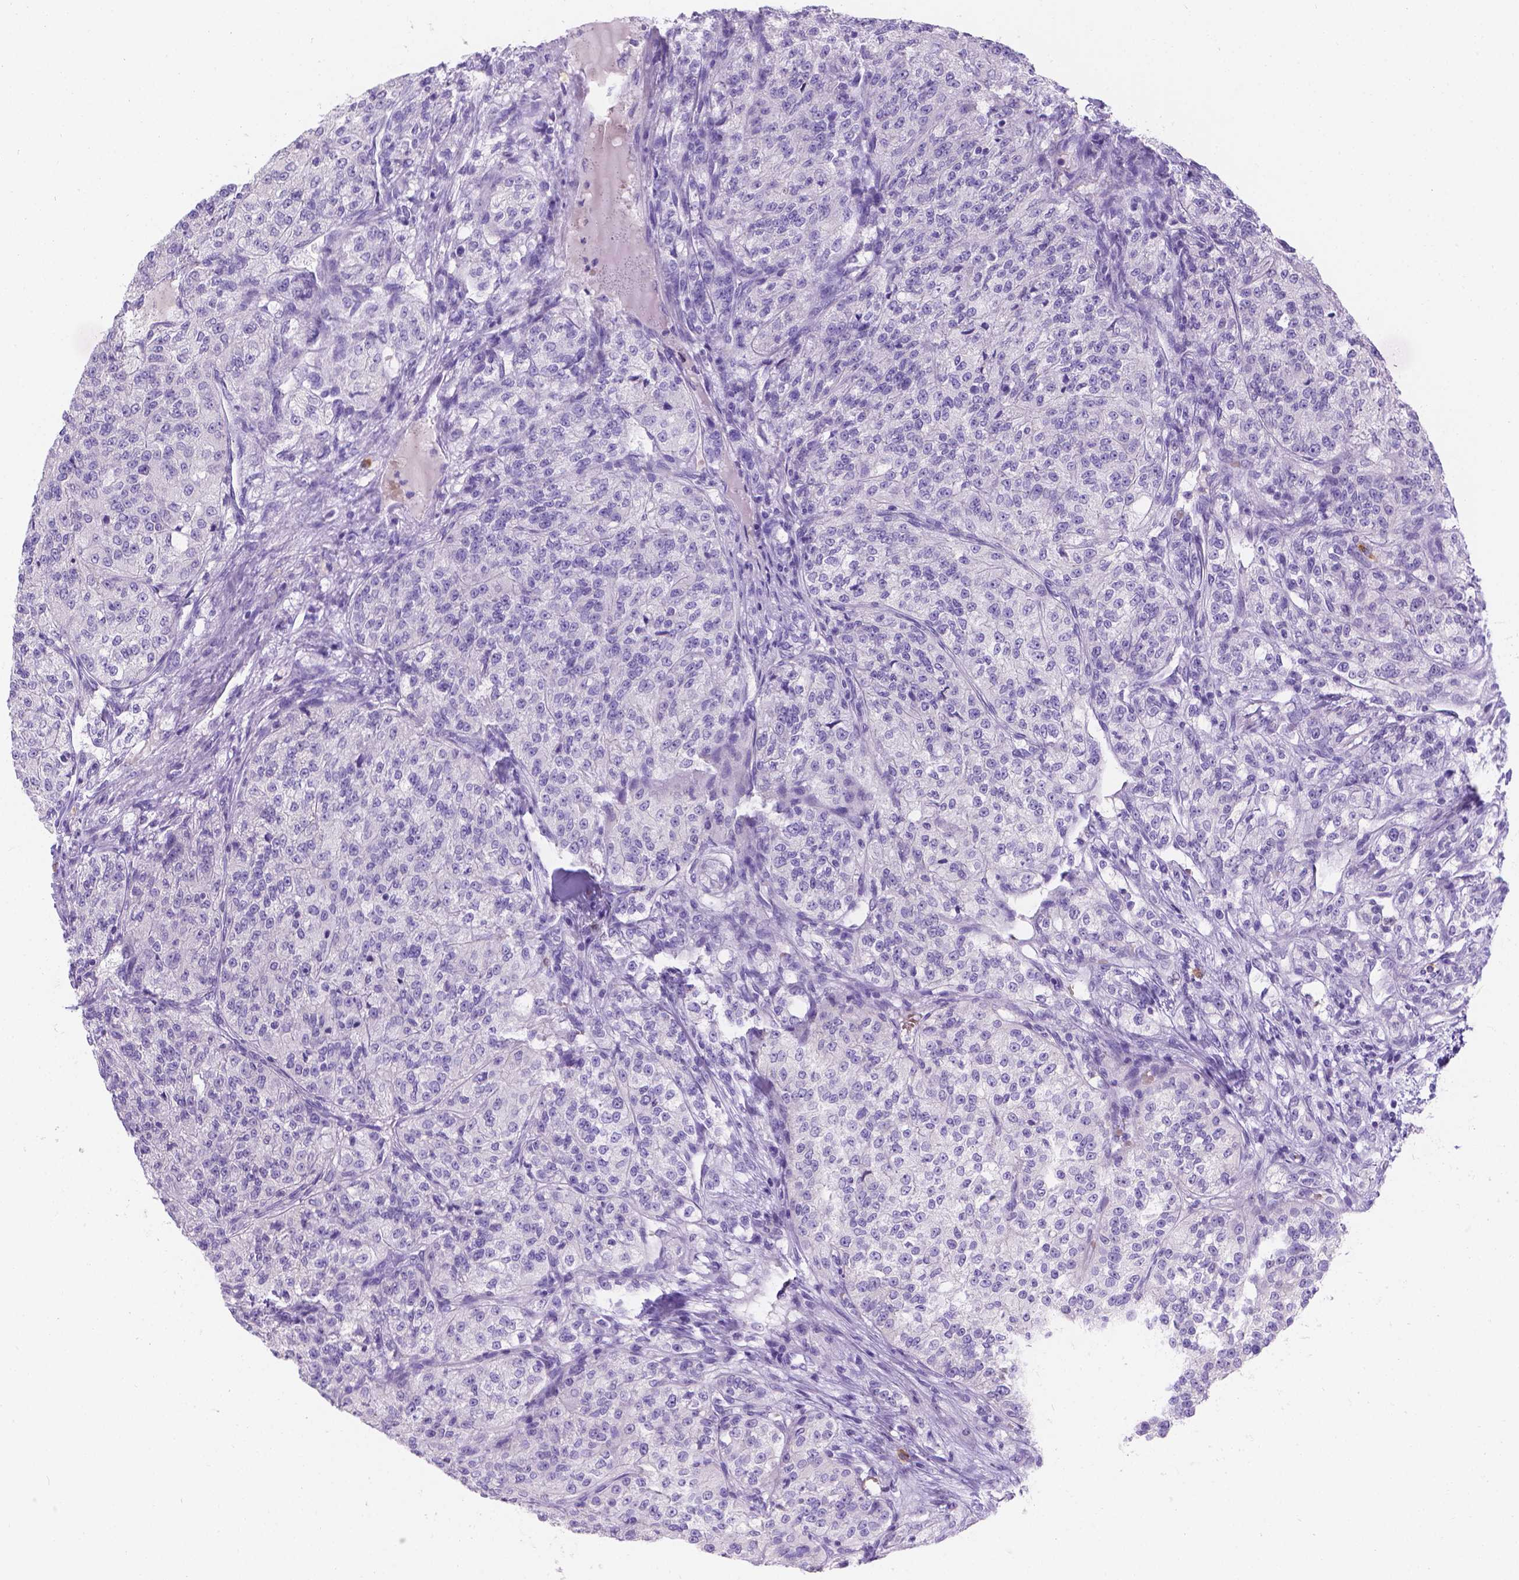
{"staining": {"intensity": "negative", "quantity": "none", "location": "none"}, "tissue": "renal cancer", "cell_type": "Tumor cells", "image_type": "cancer", "snomed": [{"axis": "morphology", "description": "Adenocarcinoma, NOS"}, {"axis": "topography", "description": "Kidney"}], "caption": "The histopathology image reveals no staining of tumor cells in renal cancer (adenocarcinoma).", "gene": "GNRHR", "patient": {"sex": "female", "age": 63}}